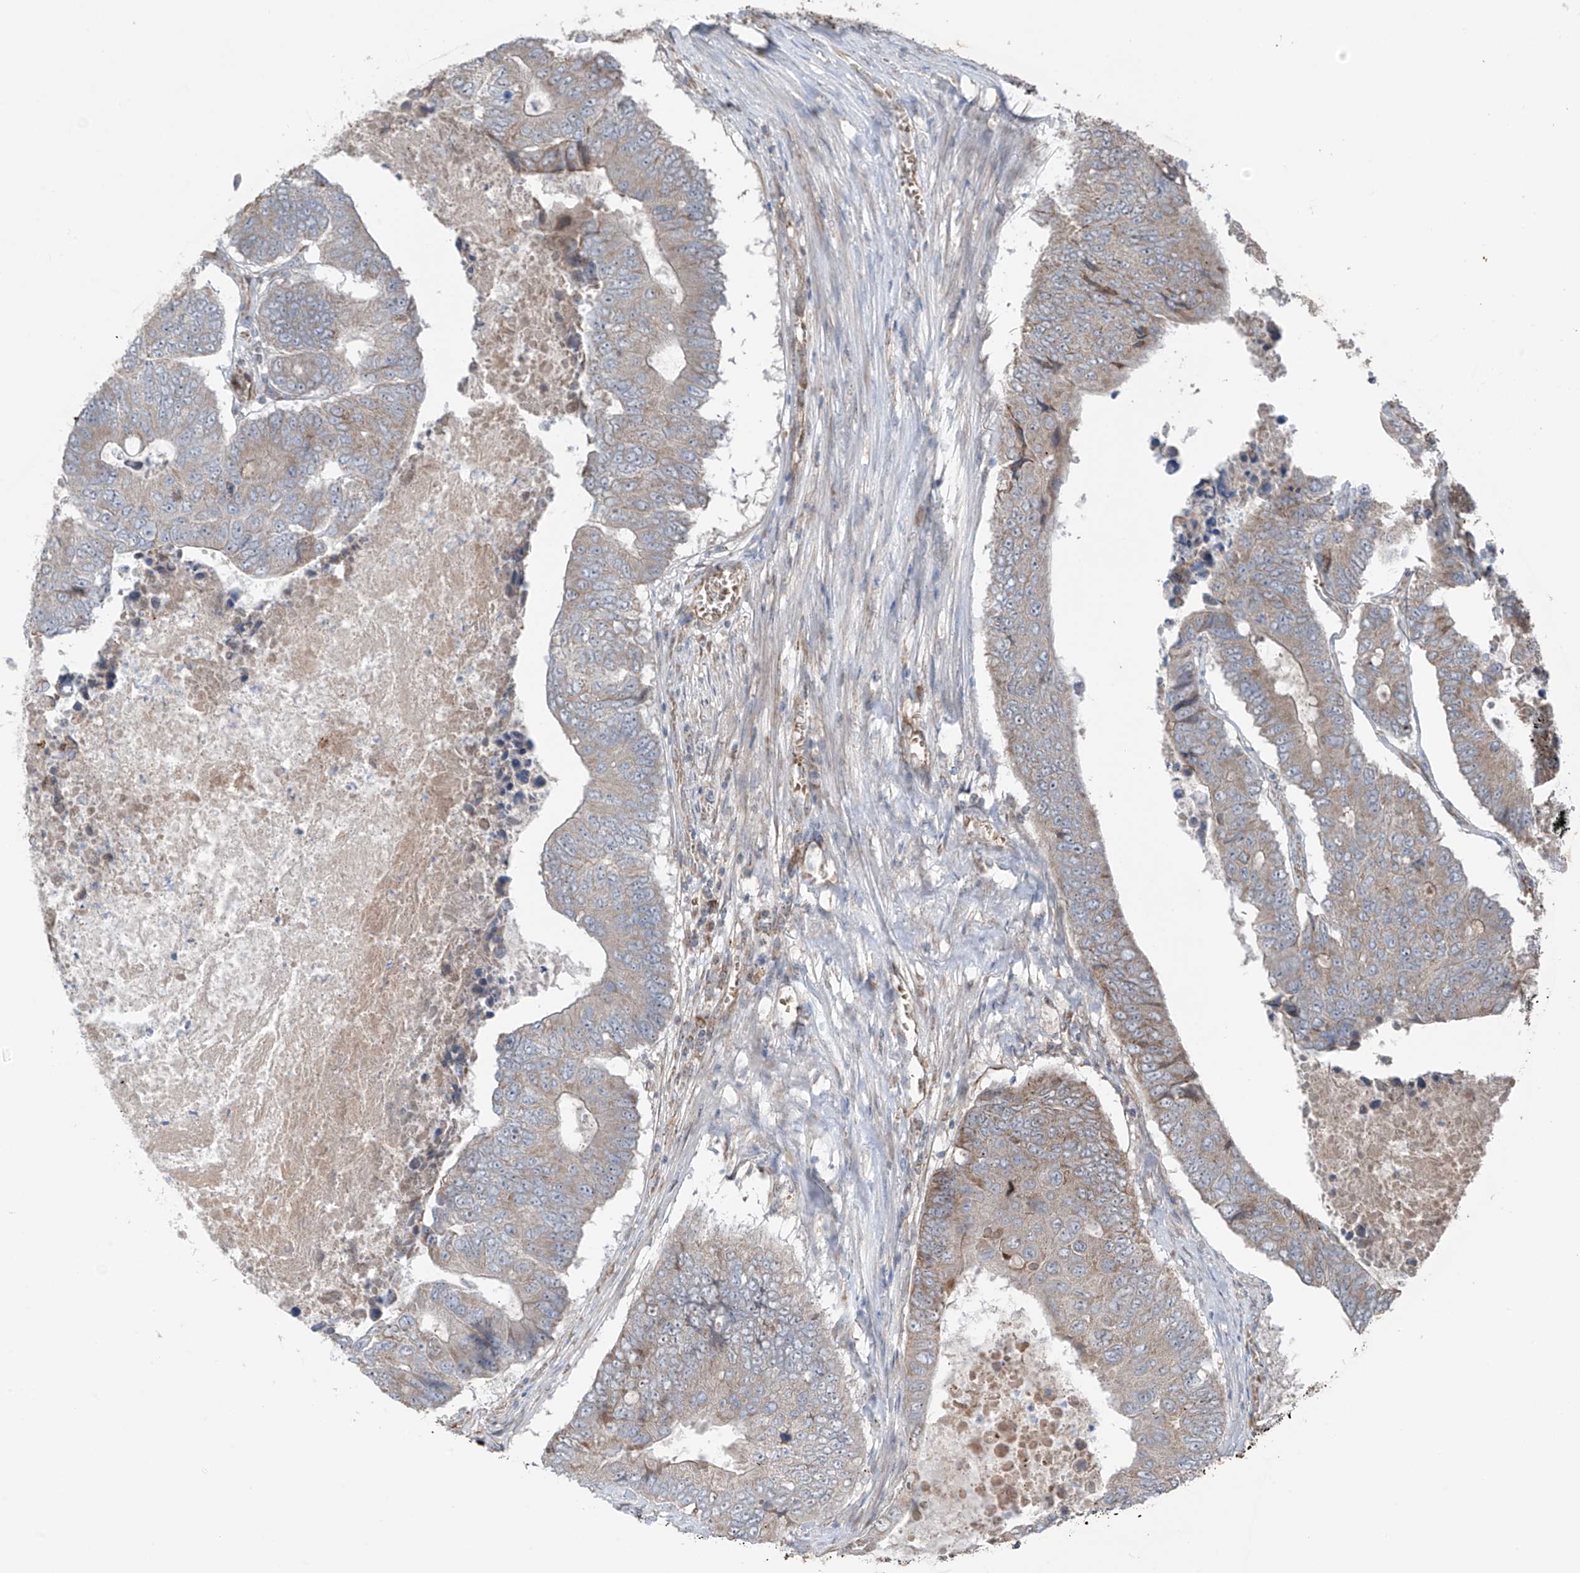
{"staining": {"intensity": "weak", "quantity": "25%-75%", "location": "cytoplasmic/membranous"}, "tissue": "colorectal cancer", "cell_type": "Tumor cells", "image_type": "cancer", "snomed": [{"axis": "morphology", "description": "Adenocarcinoma, NOS"}, {"axis": "topography", "description": "Colon"}], "caption": "Human colorectal cancer (adenocarcinoma) stained with a protein marker demonstrates weak staining in tumor cells.", "gene": "SAMD3", "patient": {"sex": "male", "age": 87}}